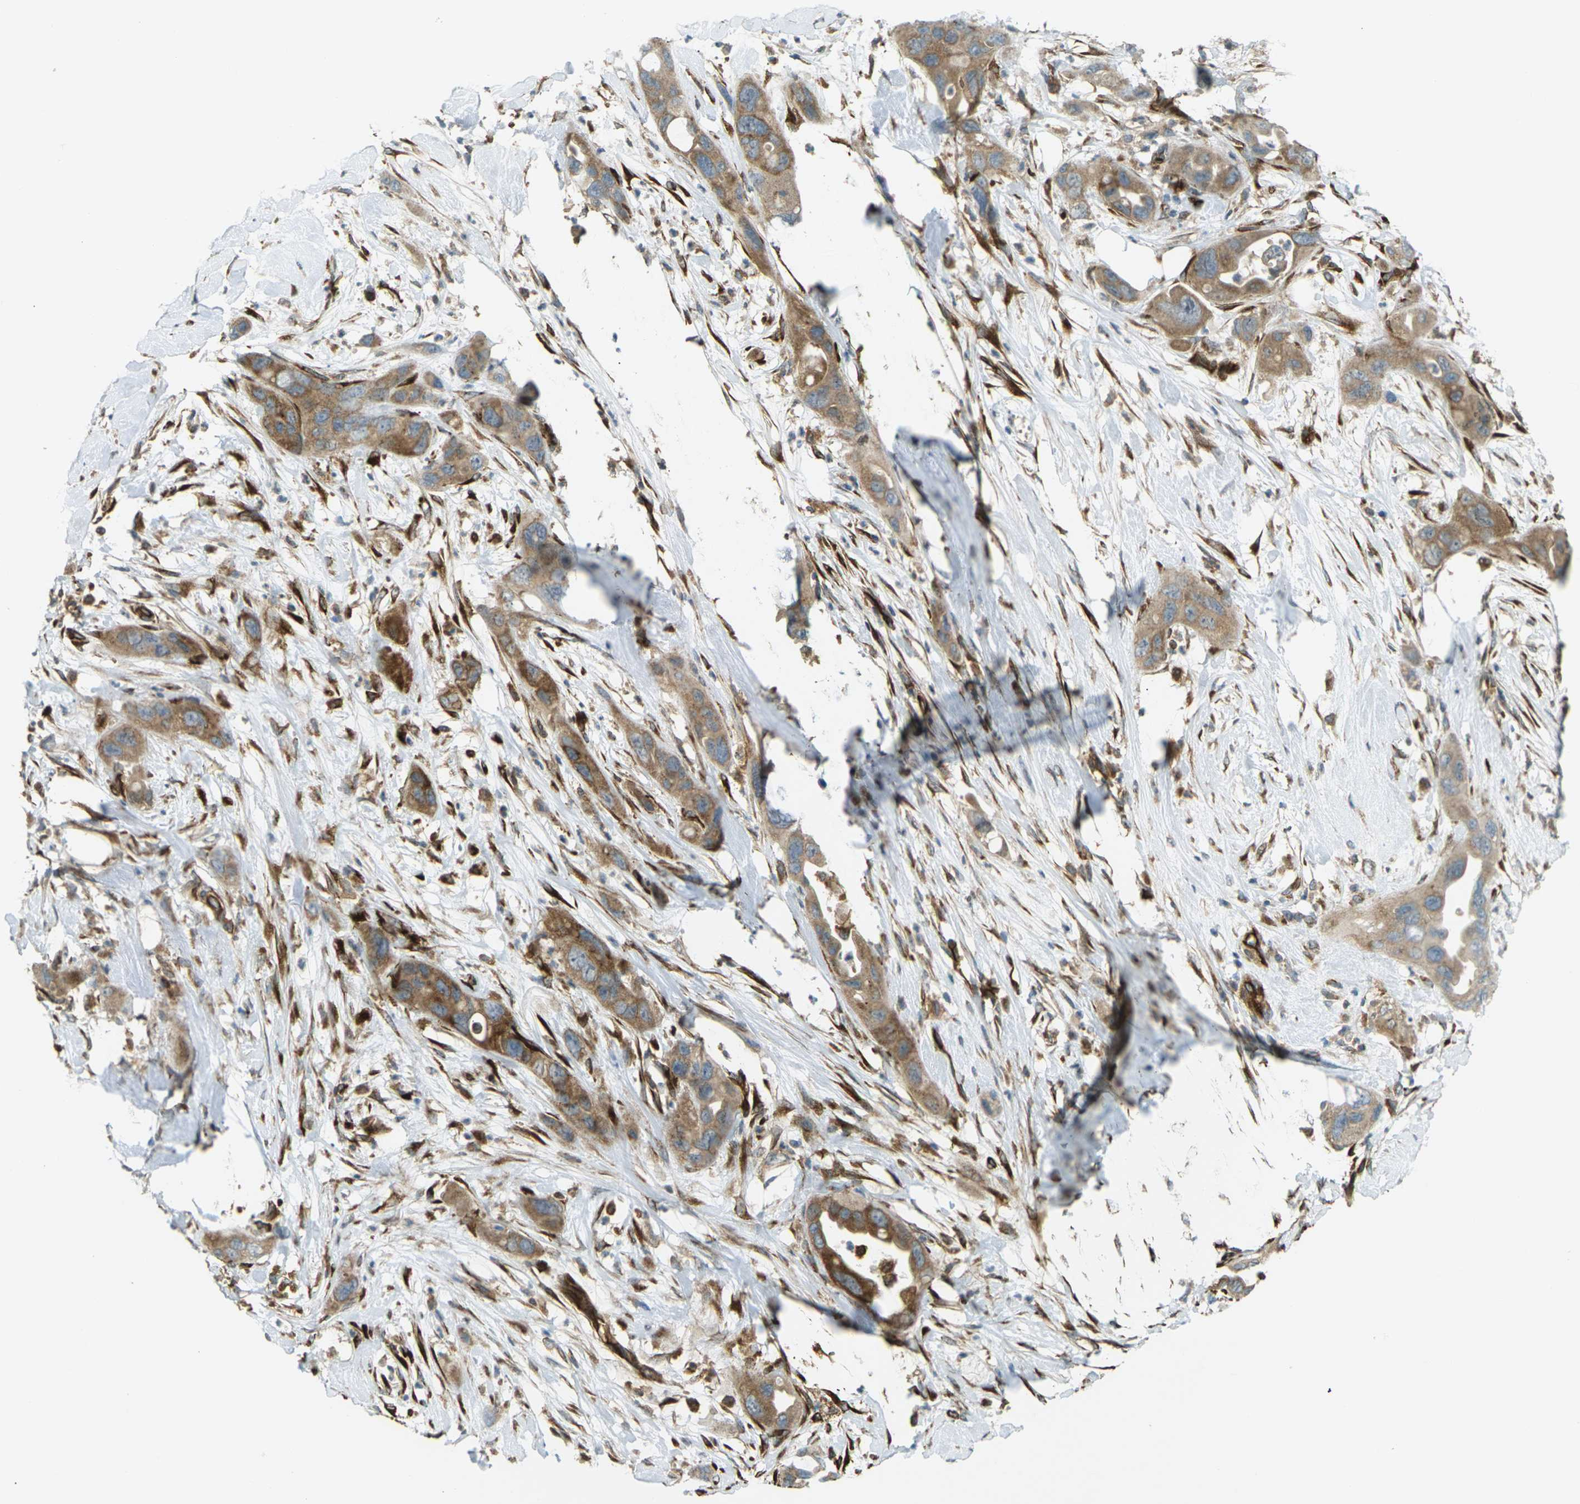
{"staining": {"intensity": "moderate", "quantity": ">75%", "location": "cytoplasmic/membranous"}, "tissue": "pancreatic cancer", "cell_type": "Tumor cells", "image_type": "cancer", "snomed": [{"axis": "morphology", "description": "Adenocarcinoma, NOS"}, {"axis": "topography", "description": "Pancreas"}], "caption": "Immunohistochemistry (IHC) (DAB (3,3'-diaminobenzidine)) staining of pancreatic cancer (adenocarcinoma) reveals moderate cytoplasmic/membranous protein expression in about >75% of tumor cells. (IHC, brightfield microscopy, high magnification).", "gene": "S1PR1", "patient": {"sex": "female", "age": 71}}